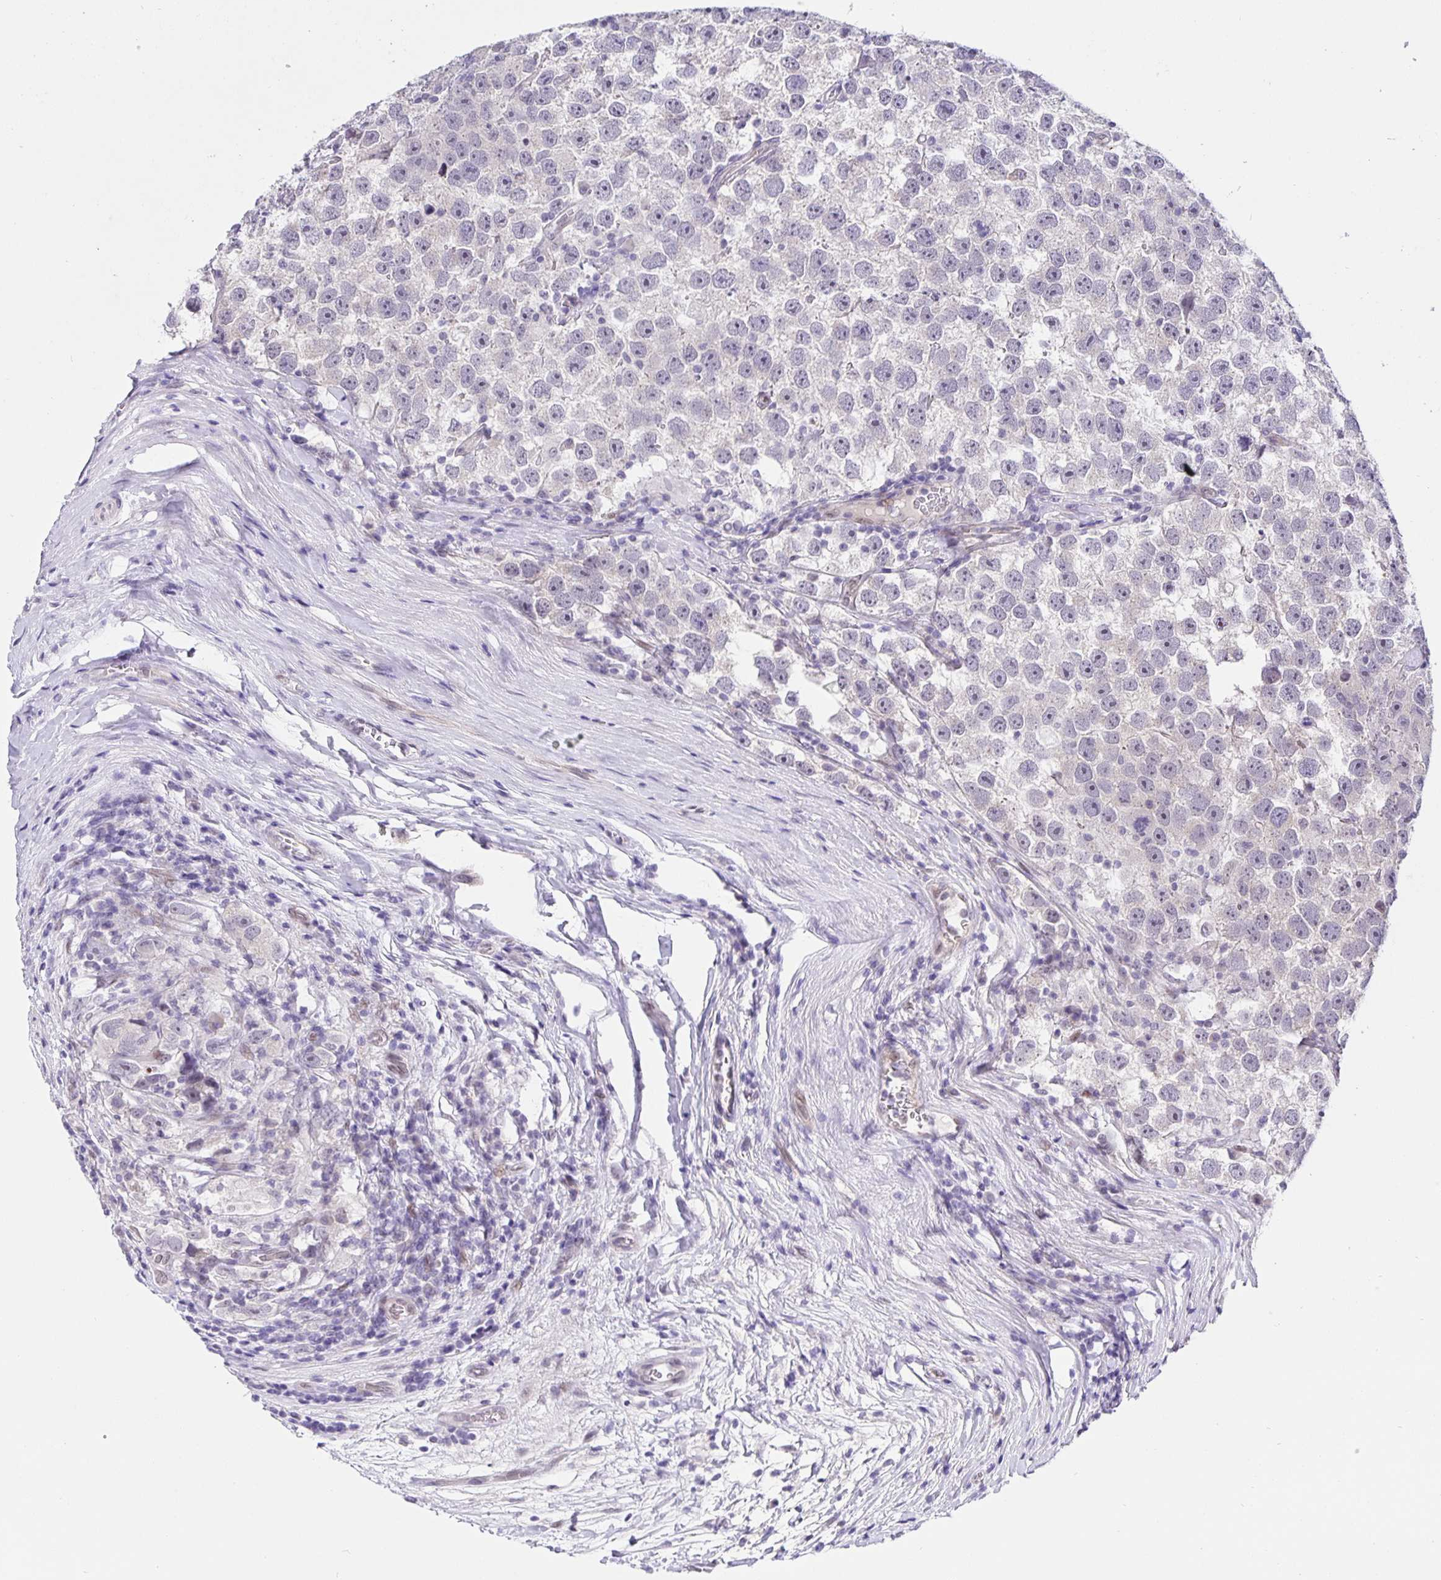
{"staining": {"intensity": "negative", "quantity": "none", "location": "none"}, "tissue": "testis cancer", "cell_type": "Tumor cells", "image_type": "cancer", "snomed": [{"axis": "morphology", "description": "Seminoma, NOS"}, {"axis": "topography", "description": "Testis"}], "caption": "This is a micrograph of immunohistochemistry (IHC) staining of testis cancer, which shows no staining in tumor cells.", "gene": "FOSL2", "patient": {"sex": "male", "age": 26}}